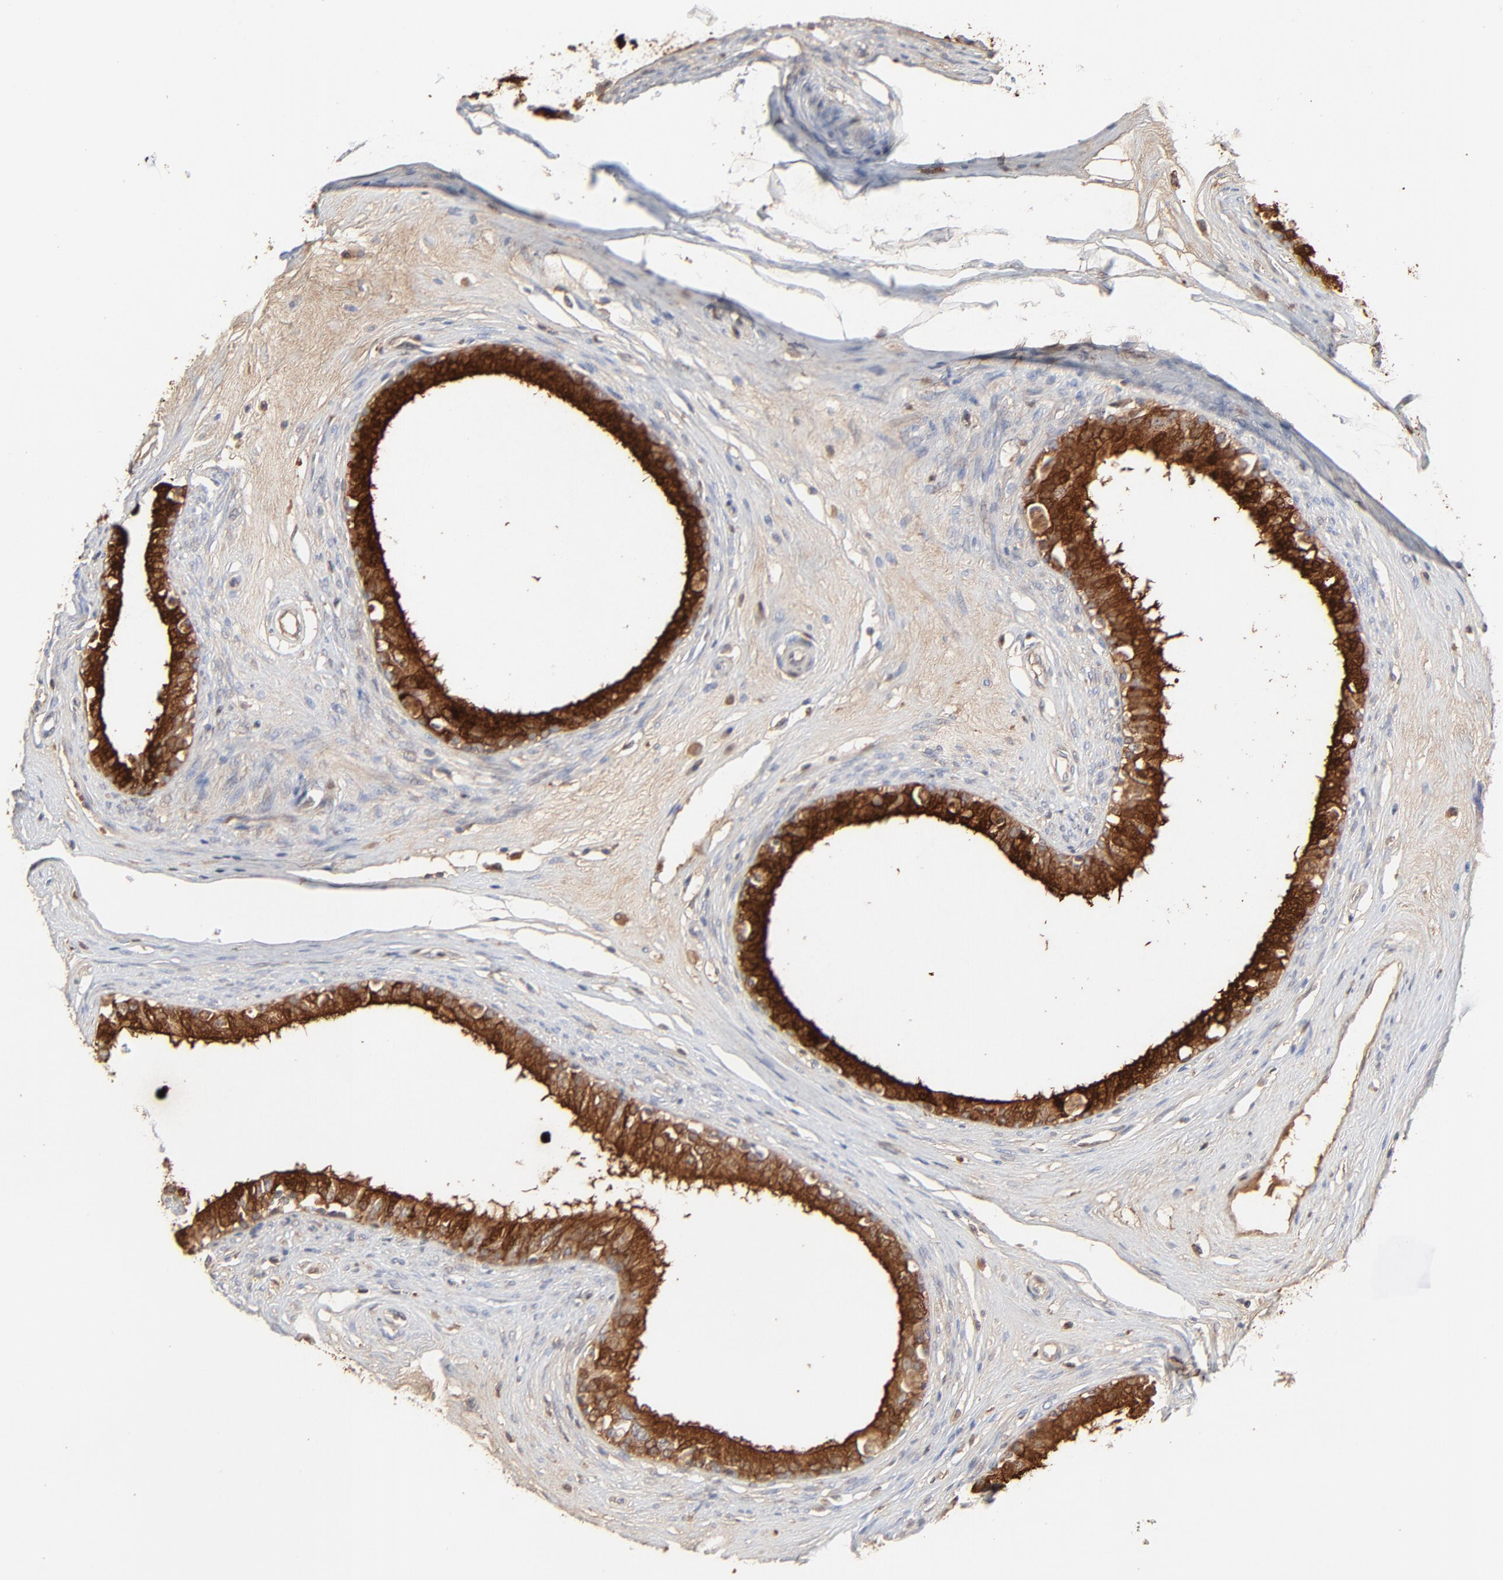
{"staining": {"intensity": "strong", "quantity": "25%-75%", "location": "cytoplasmic/membranous"}, "tissue": "epididymis", "cell_type": "Glandular cells", "image_type": "normal", "snomed": [{"axis": "morphology", "description": "Normal tissue, NOS"}, {"axis": "morphology", "description": "Inflammation, NOS"}, {"axis": "topography", "description": "Epididymis"}], "caption": "Immunohistochemical staining of normal epididymis exhibits high levels of strong cytoplasmic/membranous positivity in about 25%-75% of glandular cells. (Brightfield microscopy of DAB IHC at high magnification).", "gene": "LCN2", "patient": {"sex": "male", "age": 84}}